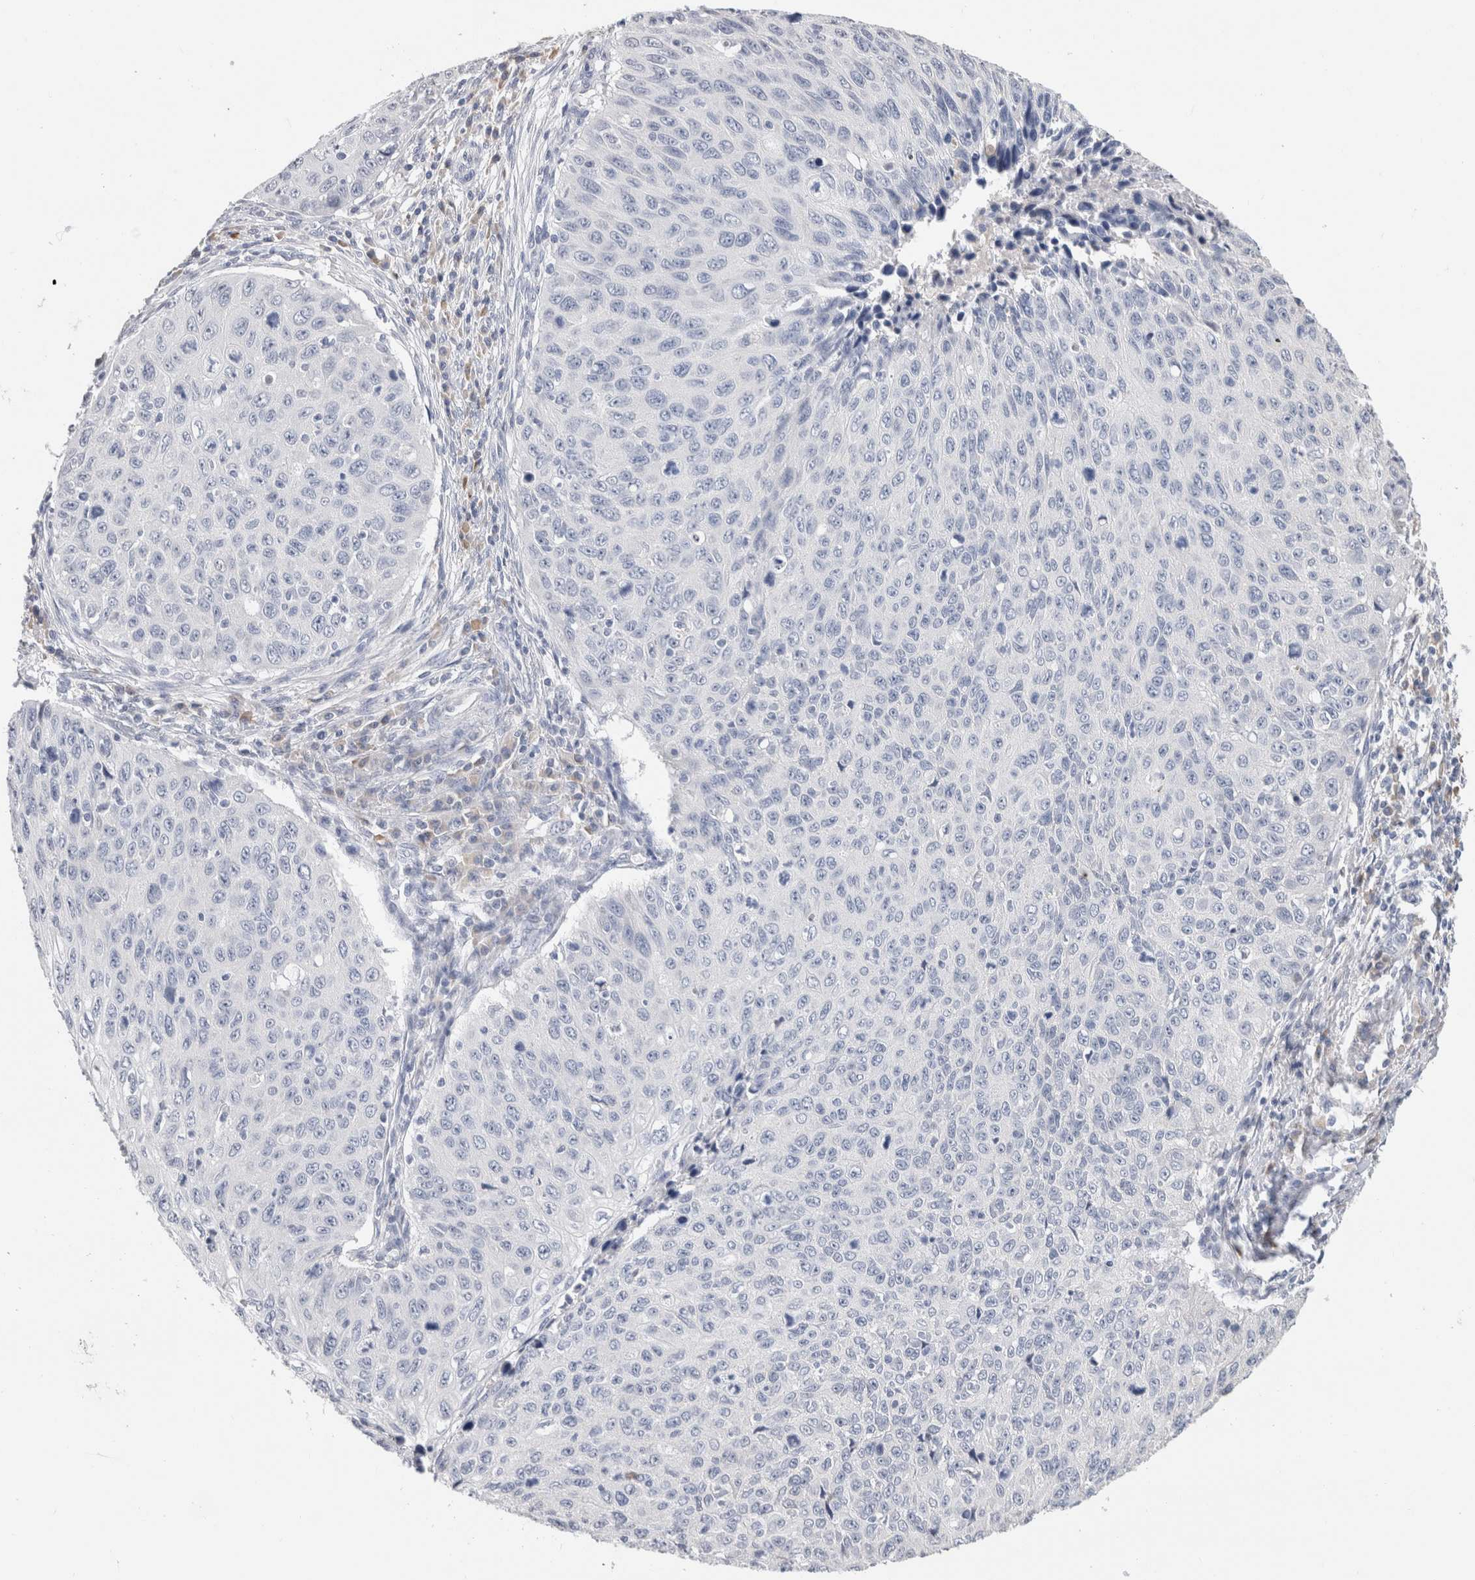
{"staining": {"intensity": "negative", "quantity": "none", "location": "none"}, "tissue": "cervical cancer", "cell_type": "Tumor cells", "image_type": "cancer", "snomed": [{"axis": "morphology", "description": "Squamous cell carcinoma, NOS"}, {"axis": "topography", "description": "Cervix"}], "caption": "Squamous cell carcinoma (cervical) was stained to show a protein in brown. There is no significant expression in tumor cells.", "gene": "SCGB1A1", "patient": {"sex": "female", "age": 53}}